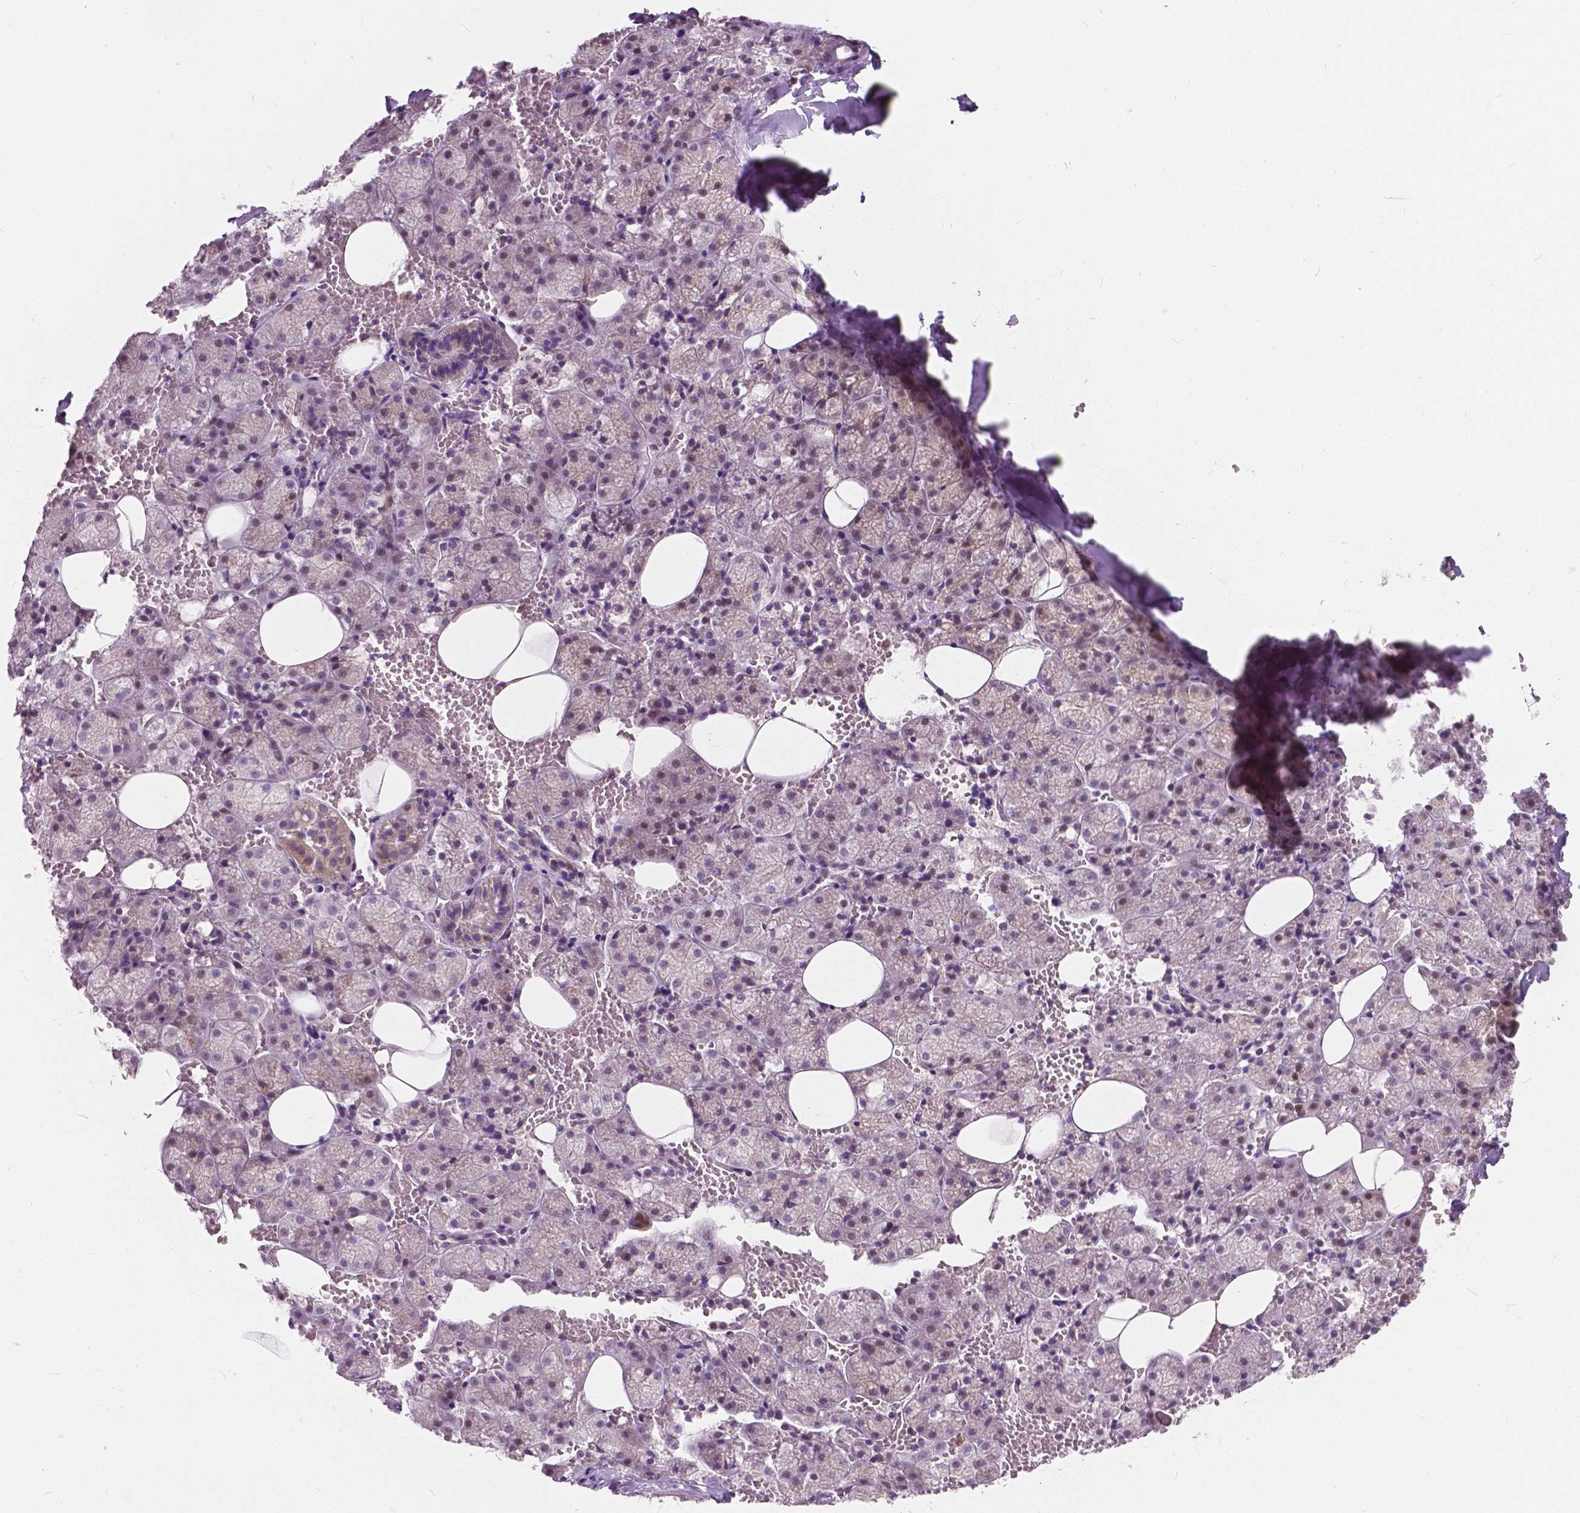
{"staining": {"intensity": "moderate", "quantity": "25%-75%", "location": "nuclear"}, "tissue": "salivary gland", "cell_type": "Glandular cells", "image_type": "normal", "snomed": [{"axis": "morphology", "description": "Normal tissue, NOS"}, {"axis": "topography", "description": "Salivary gland"}, {"axis": "topography", "description": "Peripheral nerve tissue"}], "caption": "The immunohistochemical stain highlights moderate nuclear staining in glandular cells of normal salivary gland. (Brightfield microscopy of DAB IHC at high magnification).", "gene": "DLX6", "patient": {"sex": "male", "age": 38}}